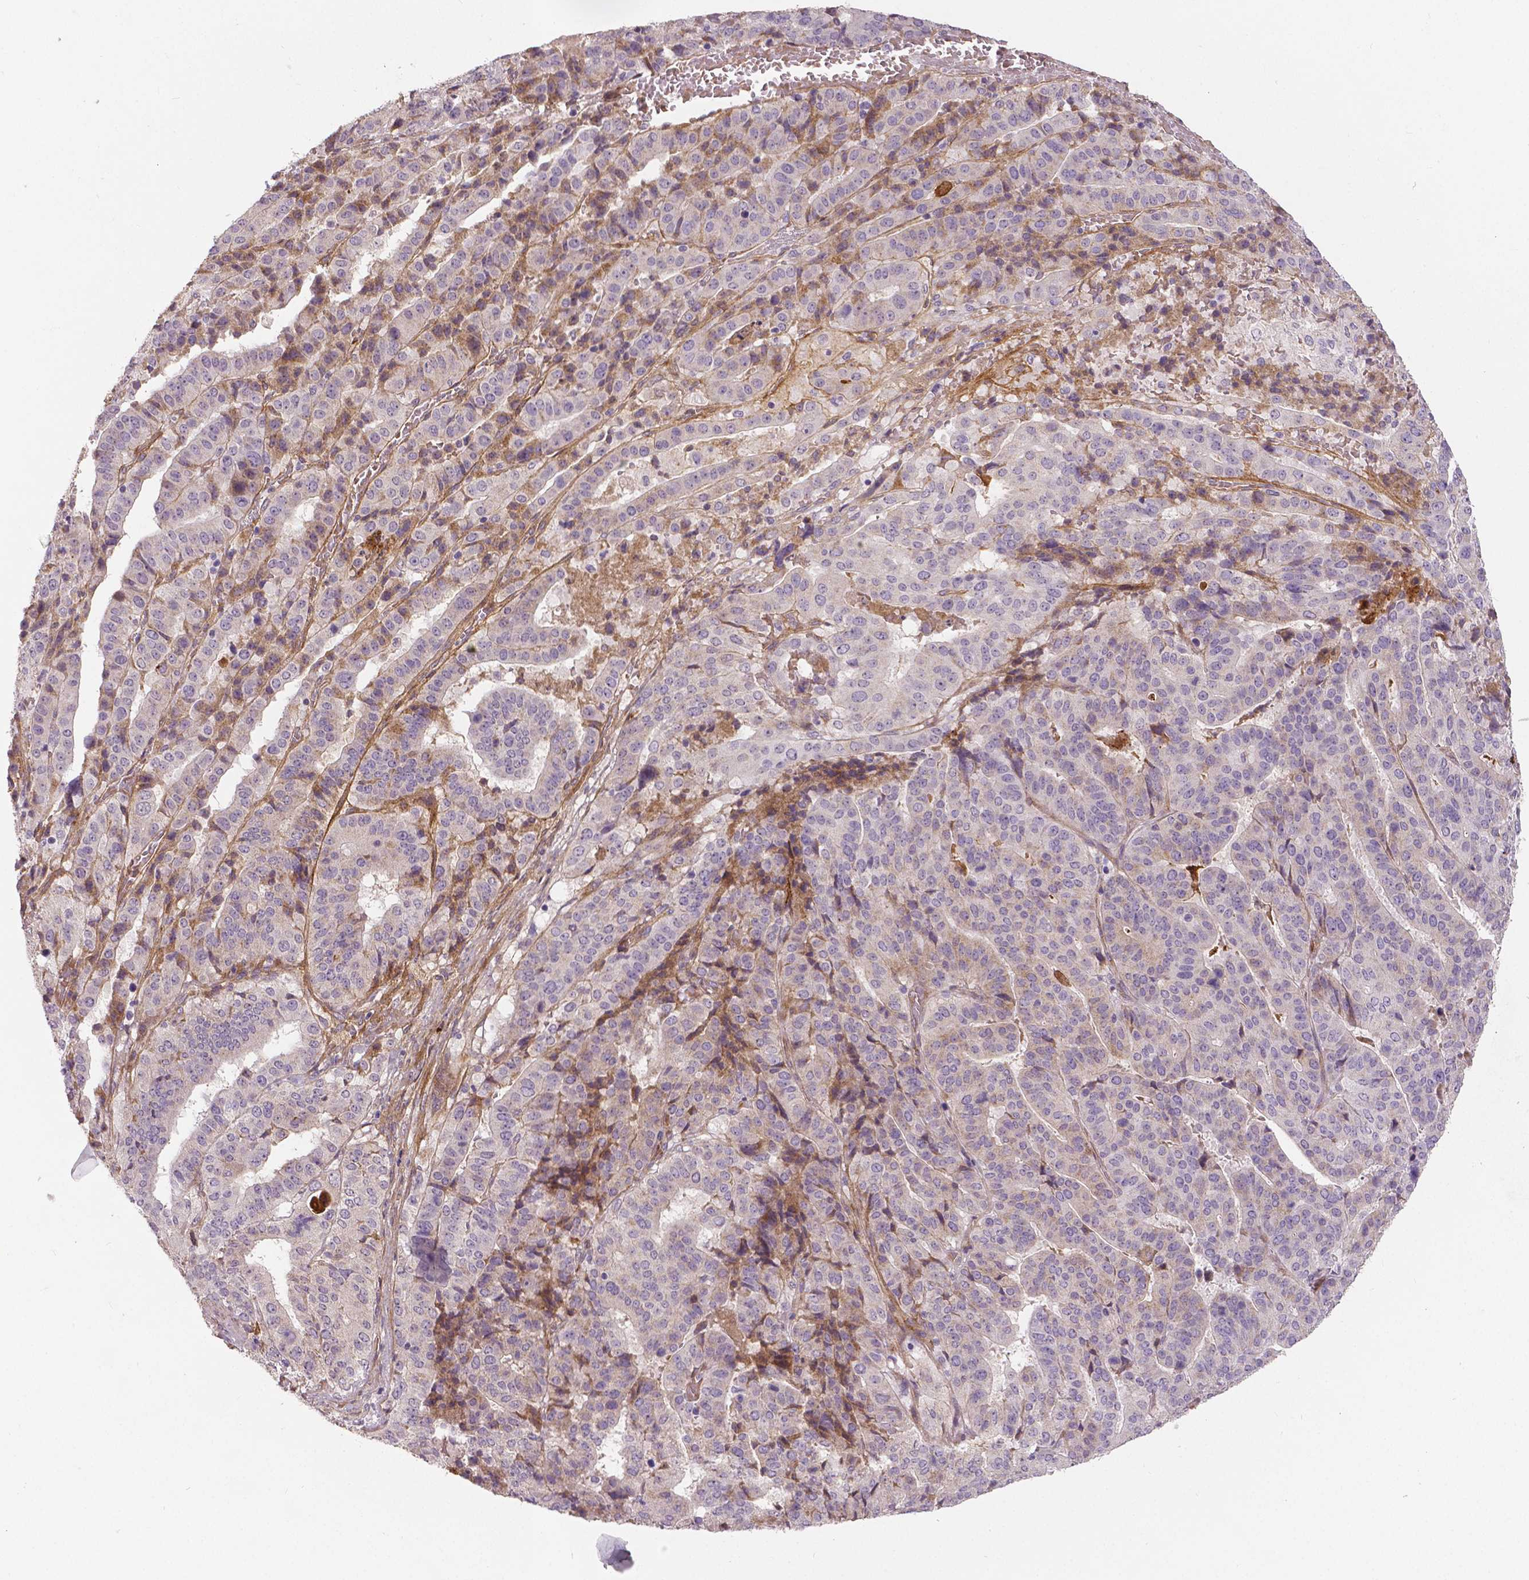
{"staining": {"intensity": "negative", "quantity": "none", "location": "none"}, "tissue": "stomach cancer", "cell_type": "Tumor cells", "image_type": "cancer", "snomed": [{"axis": "morphology", "description": "Adenocarcinoma, NOS"}, {"axis": "topography", "description": "Stomach"}], "caption": "A histopathology image of human adenocarcinoma (stomach) is negative for staining in tumor cells.", "gene": "FLT1", "patient": {"sex": "male", "age": 48}}